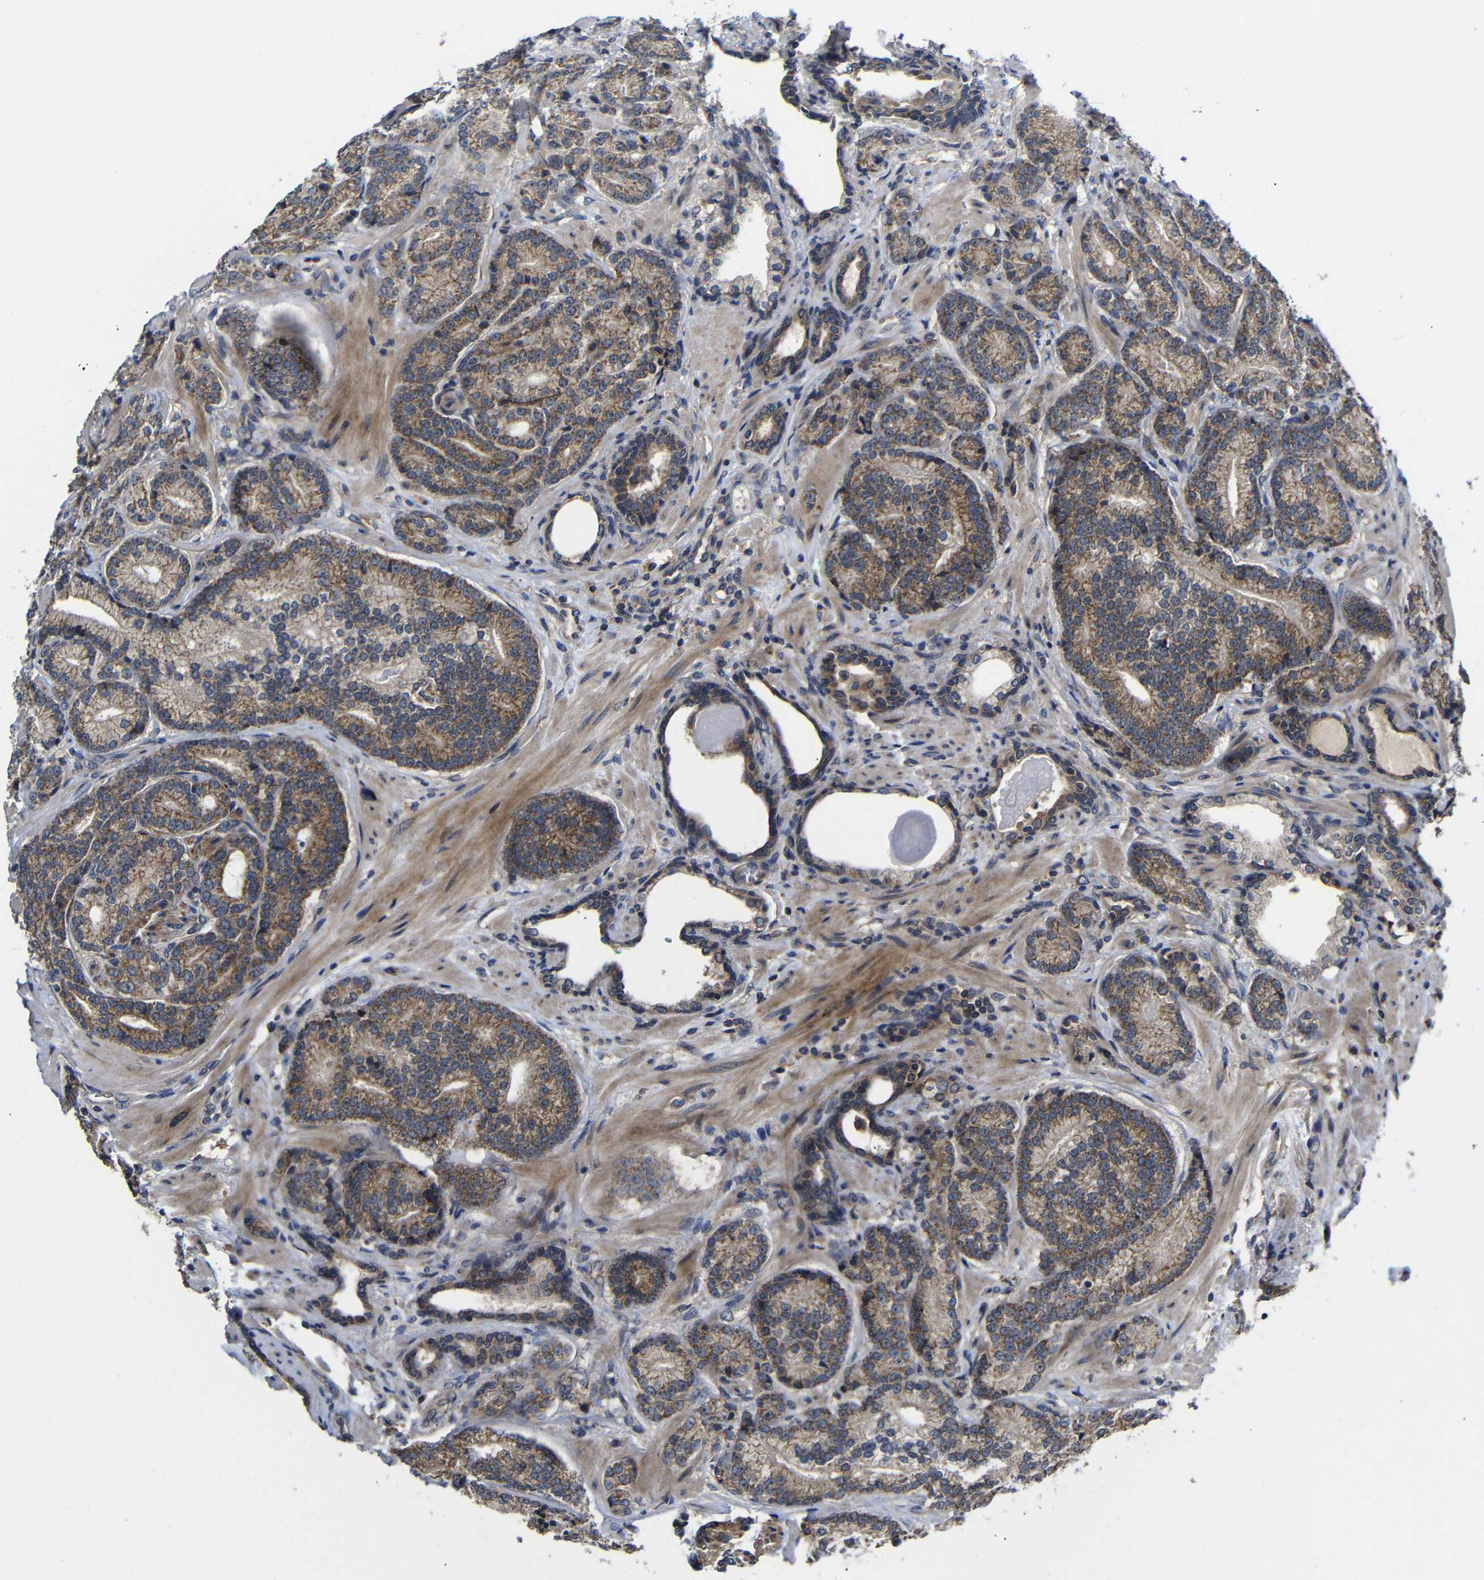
{"staining": {"intensity": "moderate", "quantity": ">75%", "location": "cytoplasmic/membranous"}, "tissue": "prostate cancer", "cell_type": "Tumor cells", "image_type": "cancer", "snomed": [{"axis": "morphology", "description": "Adenocarcinoma, High grade"}, {"axis": "topography", "description": "Prostate"}], "caption": "Immunohistochemical staining of prostate adenocarcinoma (high-grade) displays moderate cytoplasmic/membranous protein expression in about >75% of tumor cells.", "gene": "LPAR5", "patient": {"sex": "male", "age": 61}}